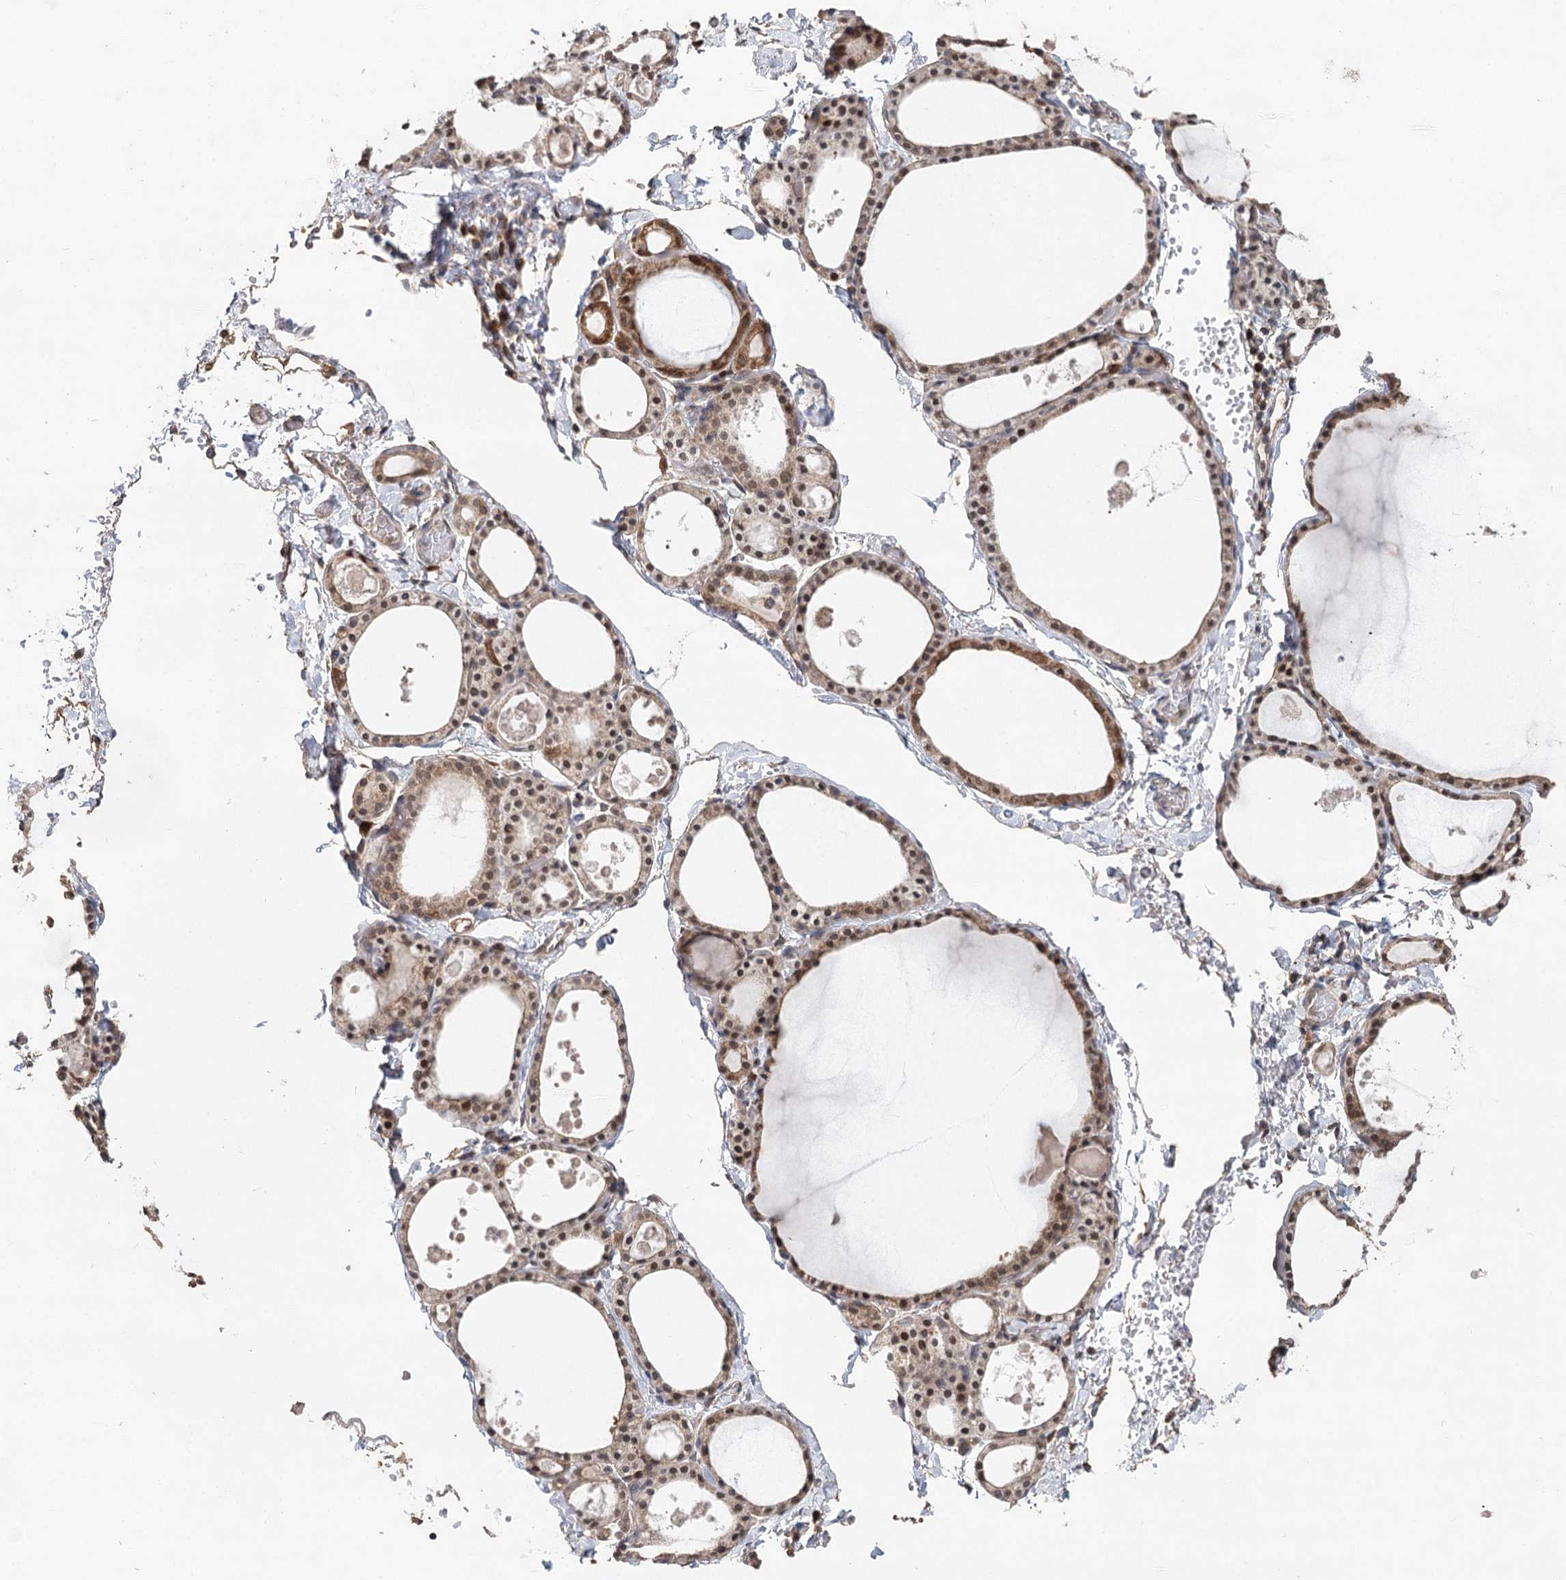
{"staining": {"intensity": "moderate", "quantity": ">75%", "location": "cytoplasmic/membranous,nuclear"}, "tissue": "thyroid gland", "cell_type": "Glandular cells", "image_type": "normal", "snomed": [{"axis": "morphology", "description": "Normal tissue, NOS"}, {"axis": "topography", "description": "Thyroid gland"}], "caption": "Immunohistochemical staining of unremarkable thyroid gland reveals >75% levels of moderate cytoplasmic/membranous,nuclear protein staining in about >75% of glandular cells.", "gene": "NOPCHAP1", "patient": {"sex": "male", "age": 56}}